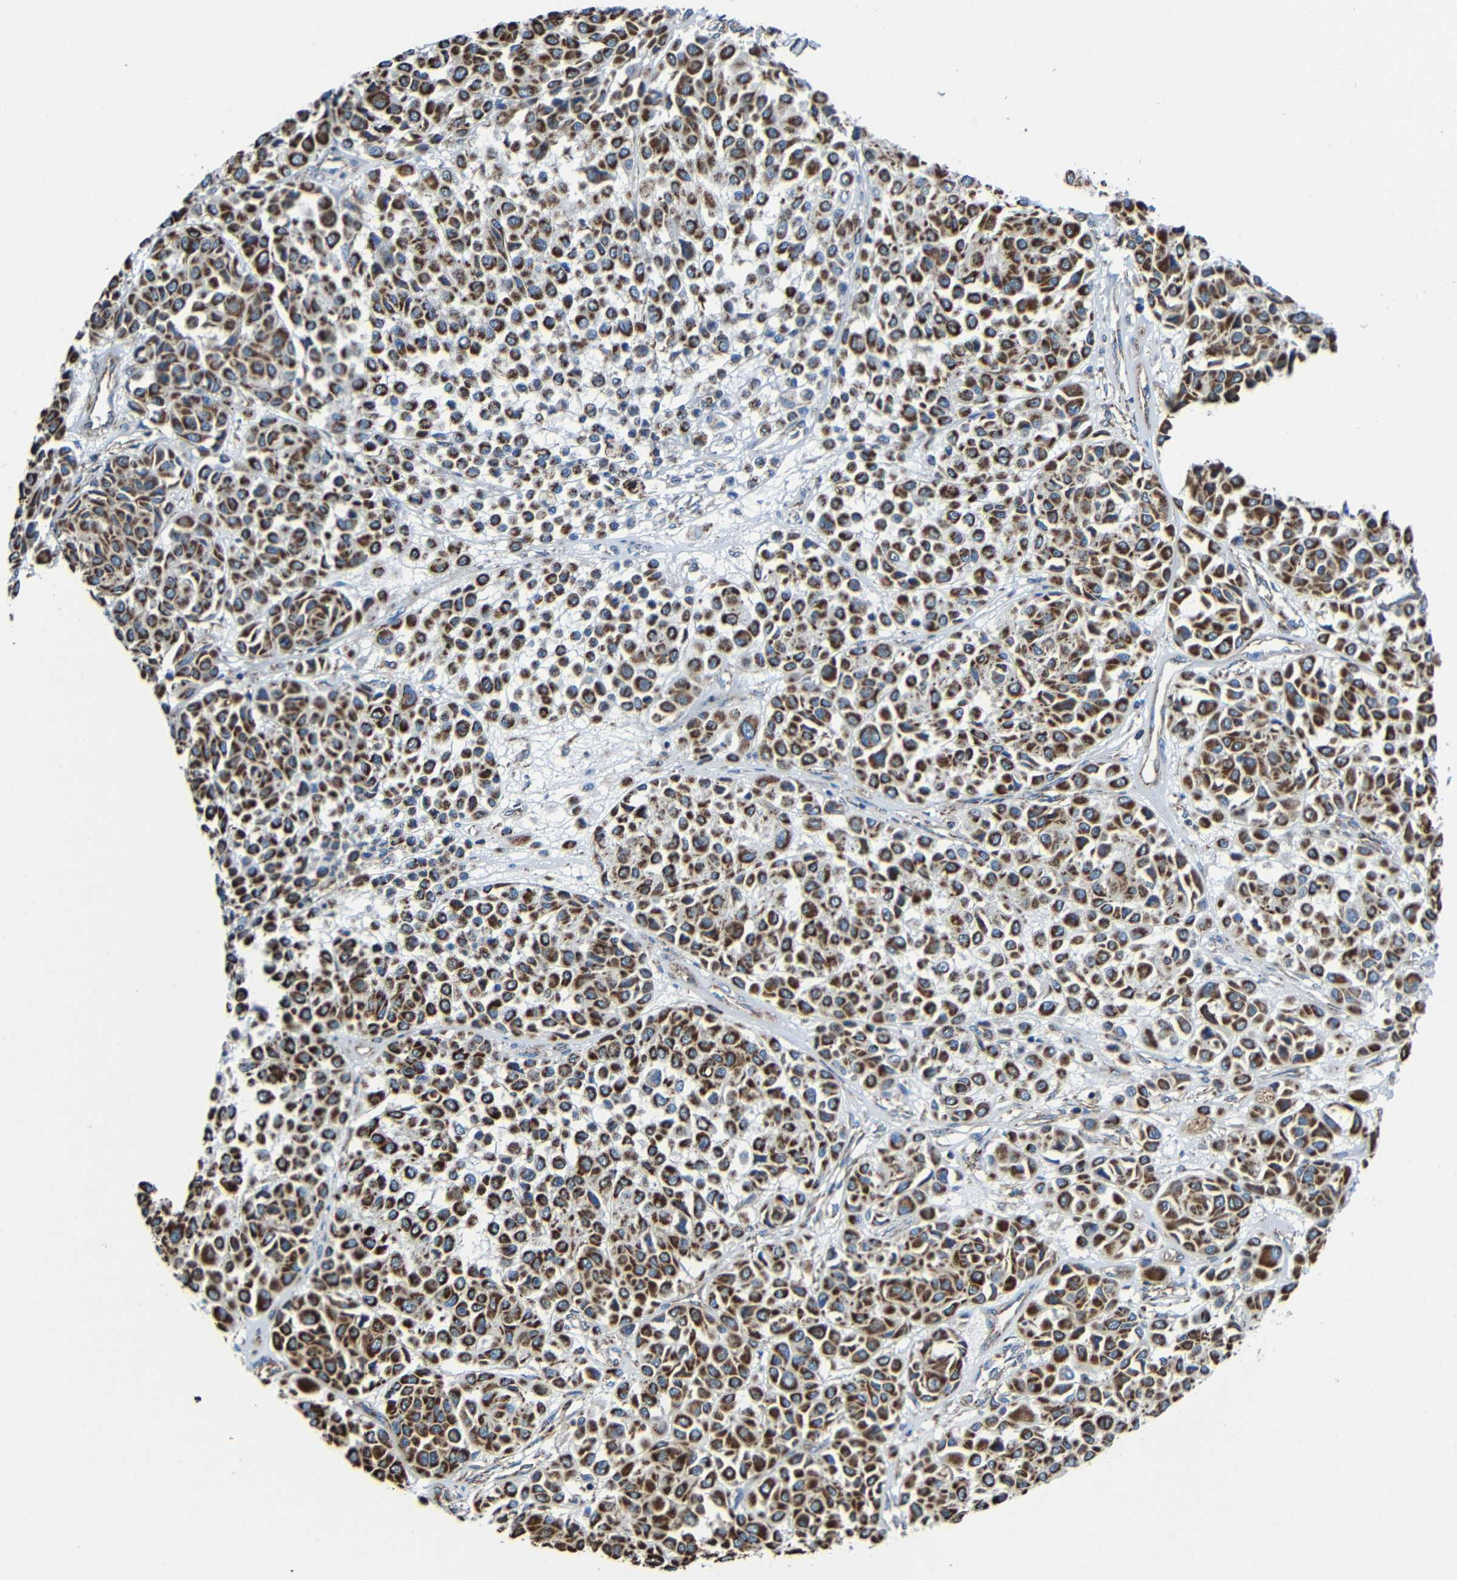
{"staining": {"intensity": "strong", "quantity": ">75%", "location": "cytoplasmic/membranous"}, "tissue": "melanoma", "cell_type": "Tumor cells", "image_type": "cancer", "snomed": [{"axis": "morphology", "description": "Malignant melanoma, Metastatic site"}, {"axis": "topography", "description": "Soft tissue"}], "caption": "Human melanoma stained with a protein marker demonstrates strong staining in tumor cells.", "gene": "INTS6L", "patient": {"sex": "male", "age": 41}}